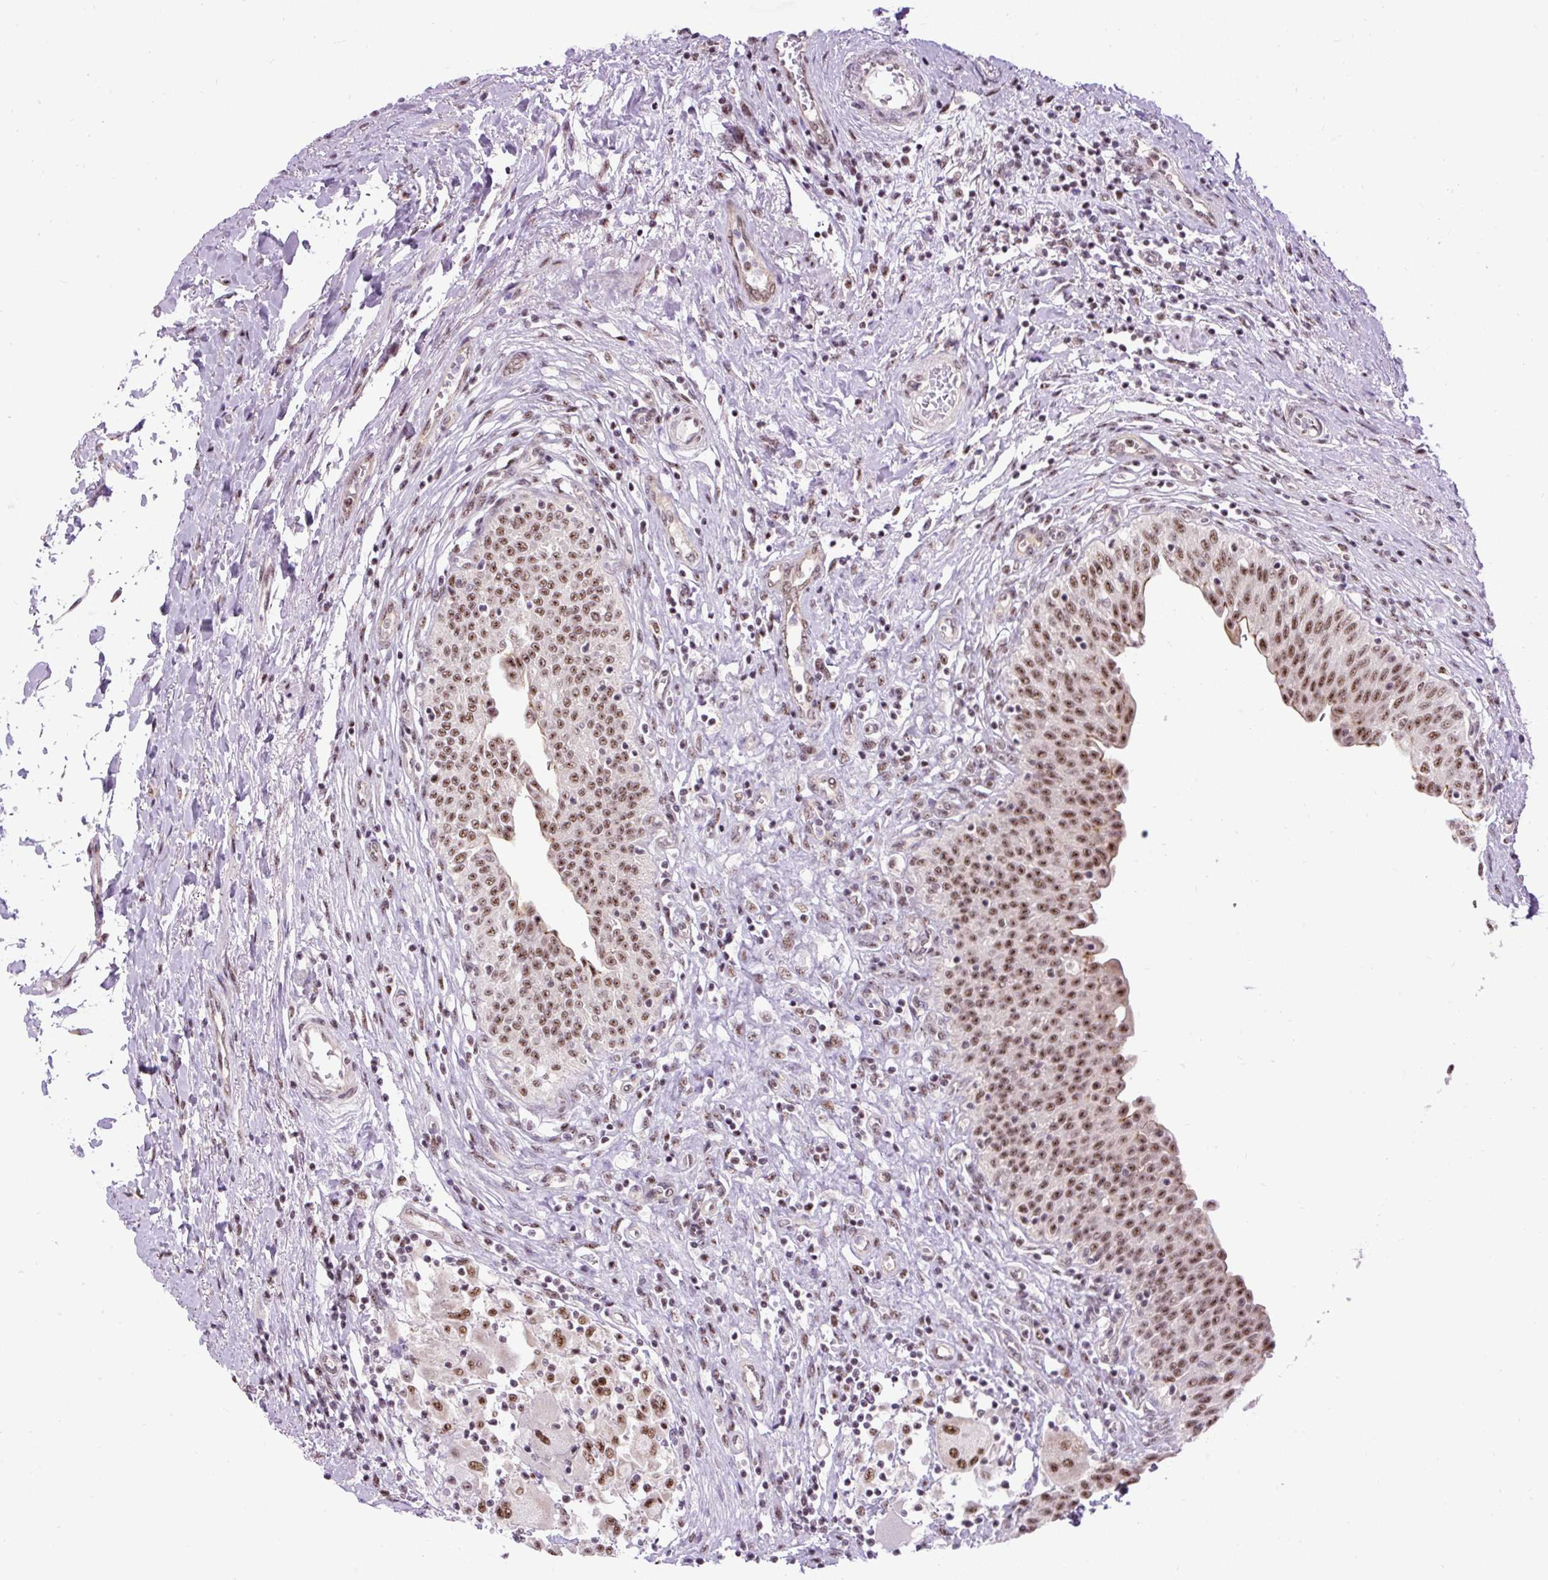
{"staining": {"intensity": "moderate", "quantity": ">75%", "location": "nuclear"}, "tissue": "urinary bladder", "cell_type": "Urothelial cells", "image_type": "normal", "snomed": [{"axis": "morphology", "description": "Normal tissue, NOS"}, {"axis": "topography", "description": "Urinary bladder"}], "caption": "Moderate nuclear protein staining is present in approximately >75% of urothelial cells in urinary bladder.", "gene": "SMC5", "patient": {"sex": "male", "age": 71}}